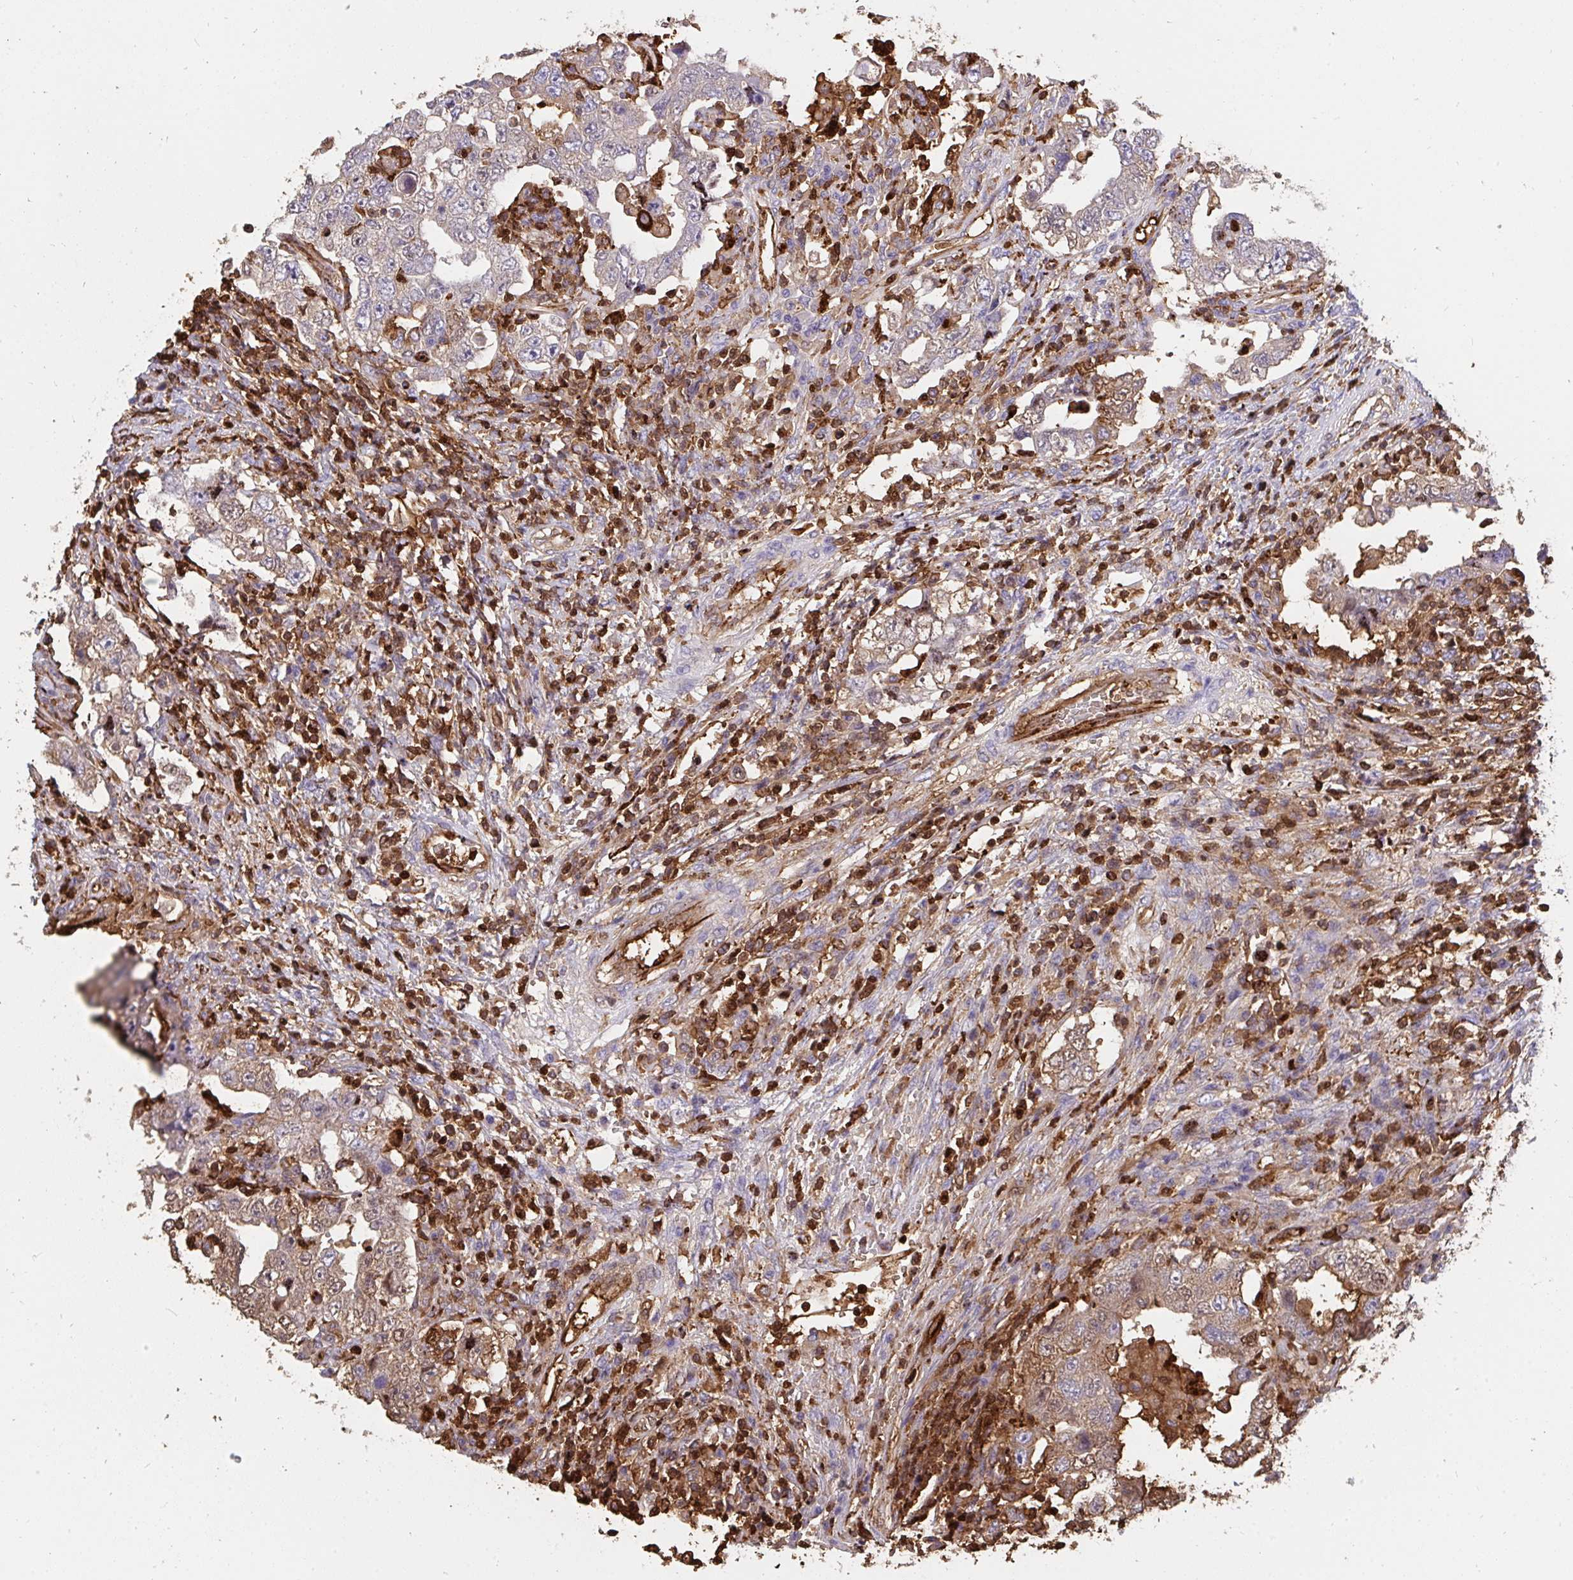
{"staining": {"intensity": "weak", "quantity": "25%-75%", "location": "cytoplasmic/membranous"}, "tissue": "testis cancer", "cell_type": "Tumor cells", "image_type": "cancer", "snomed": [{"axis": "morphology", "description": "Carcinoma, Embryonal, NOS"}, {"axis": "topography", "description": "Testis"}], "caption": "Human testis embryonal carcinoma stained with a protein marker exhibits weak staining in tumor cells.", "gene": "CFL1", "patient": {"sex": "male", "age": 26}}